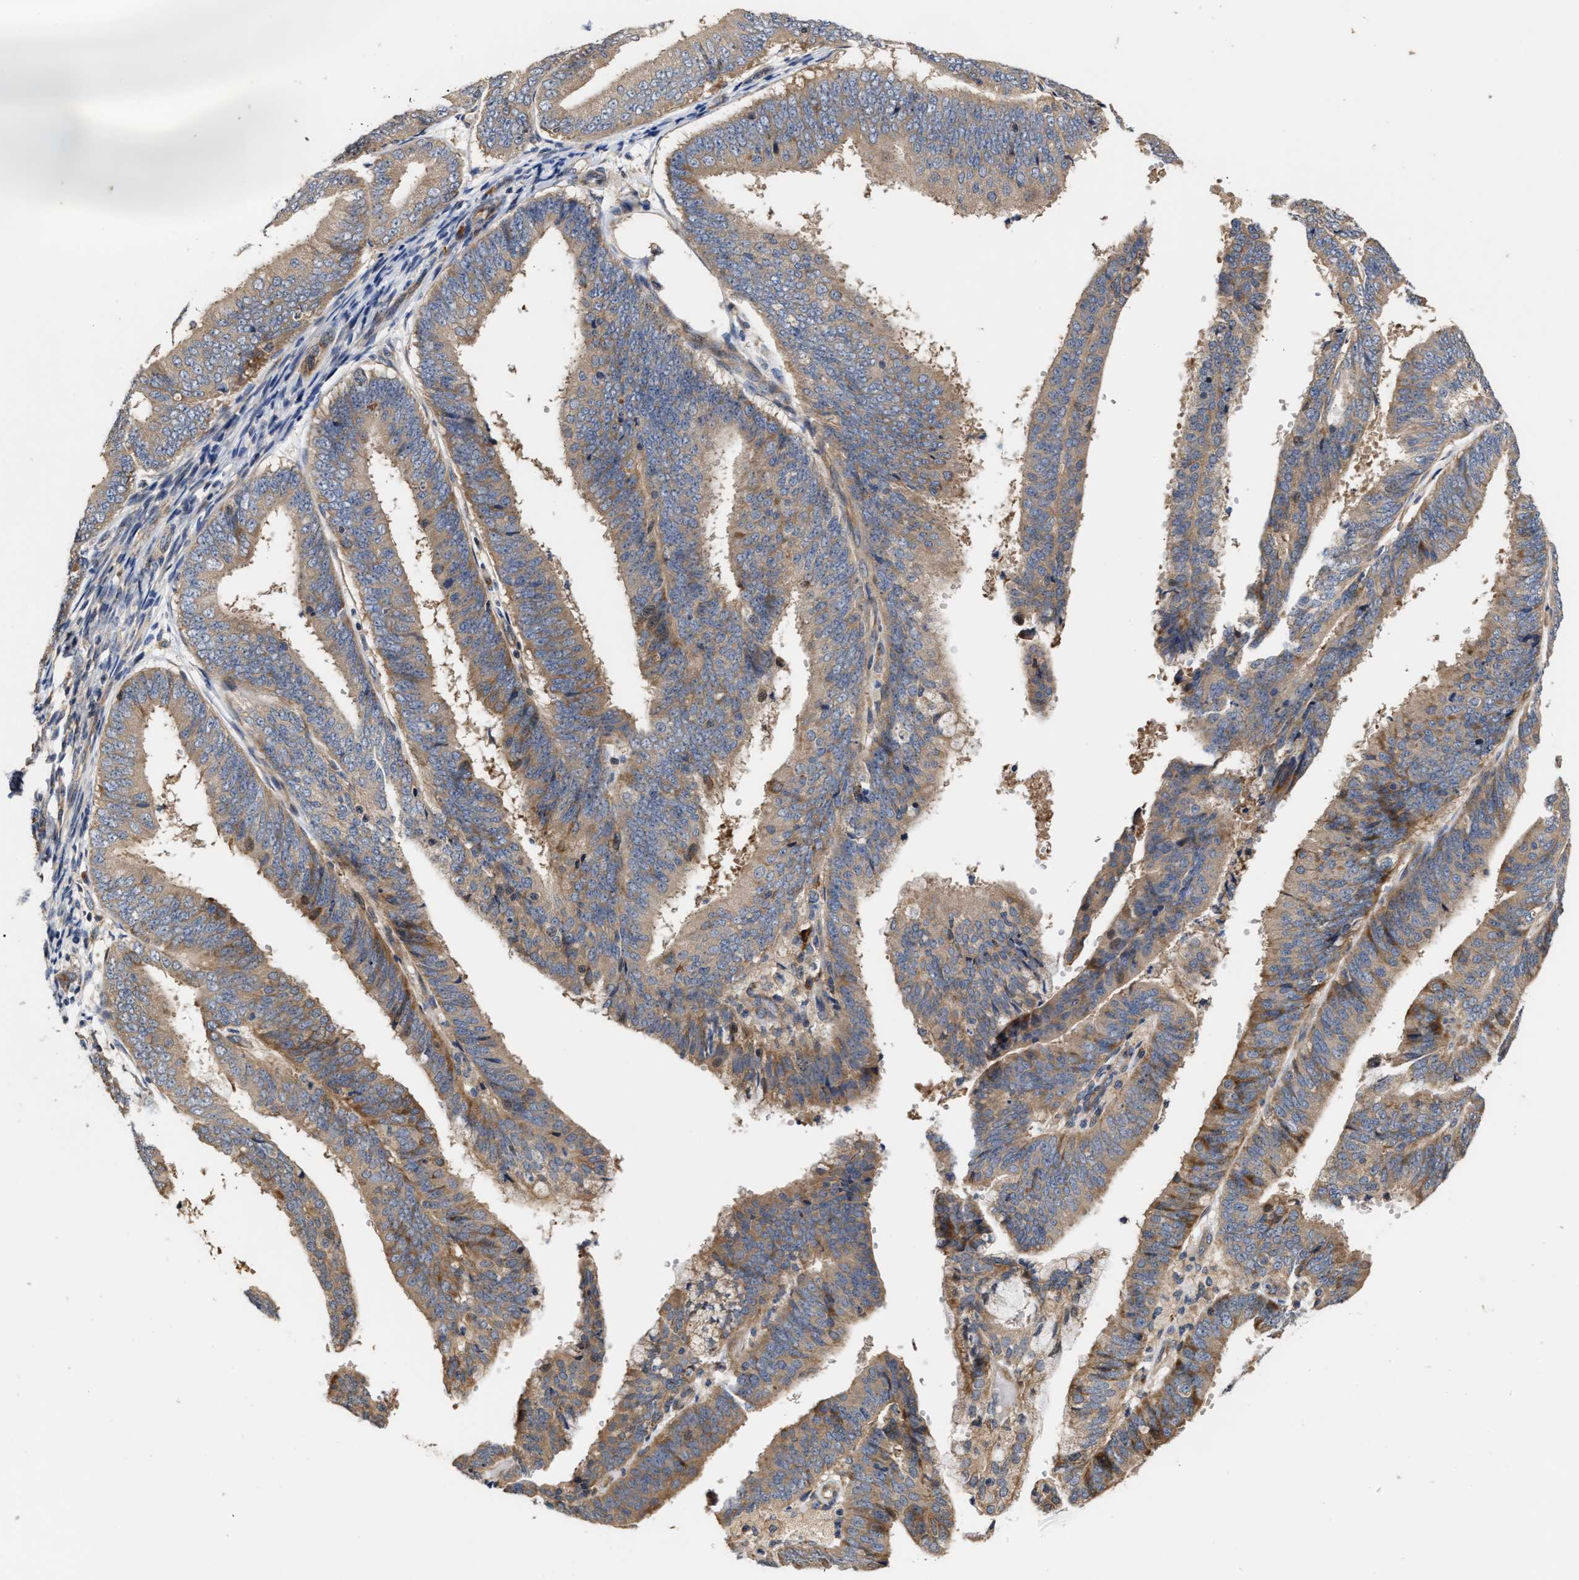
{"staining": {"intensity": "moderate", "quantity": ">75%", "location": "cytoplasmic/membranous"}, "tissue": "endometrial cancer", "cell_type": "Tumor cells", "image_type": "cancer", "snomed": [{"axis": "morphology", "description": "Adenocarcinoma, NOS"}, {"axis": "topography", "description": "Endometrium"}], "caption": "Adenocarcinoma (endometrial) tissue shows moderate cytoplasmic/membranous positivity in approximately >75% of tumor cells, visualized by immunohistochemistry. The staining was performed using DAB (3,3'-diaminobenzidine), with brown indicating positive protein expression. Nuclei are stained blue with hematoxylin.", "gene": "CLIP2", "patient": {"sex": "female", "age": 63}}